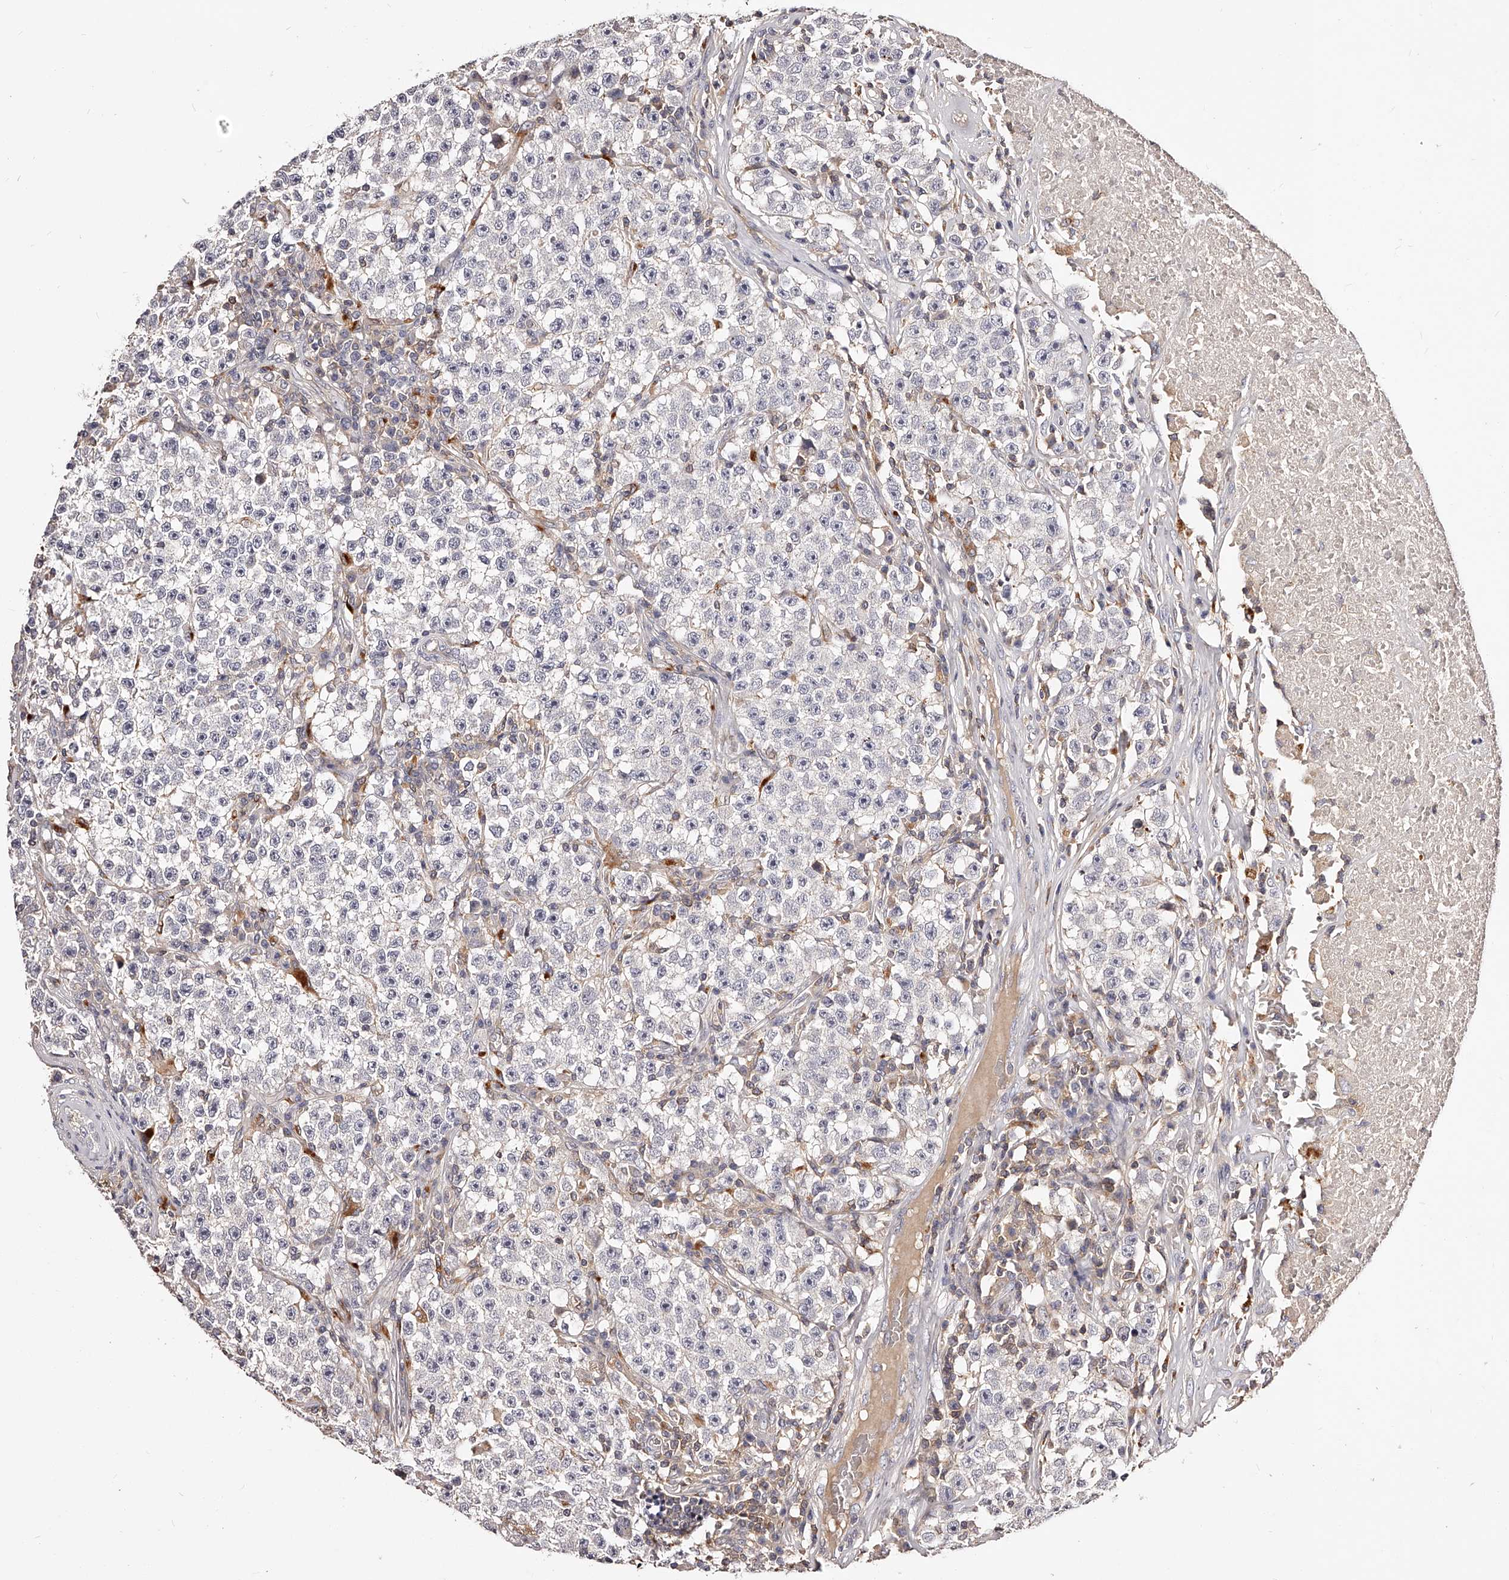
{"staining": {"intensity": "negative", "quantity": "none", "location": "none"}, "tissue": "testis cancer", "cell_type": "Tumor cells", "image_type": "cancer", "snomed": [{"axis": "morphology", "description": "Seminoma, NOS"}, {"axis": "topography", "description": "Testis"}], "caption": "The micrograph reveals no significant positivity in tumor cells of testis cancer (seminoma).", "gene": "PHACTR1", "patient": {"sex": "male", "age": 22}}